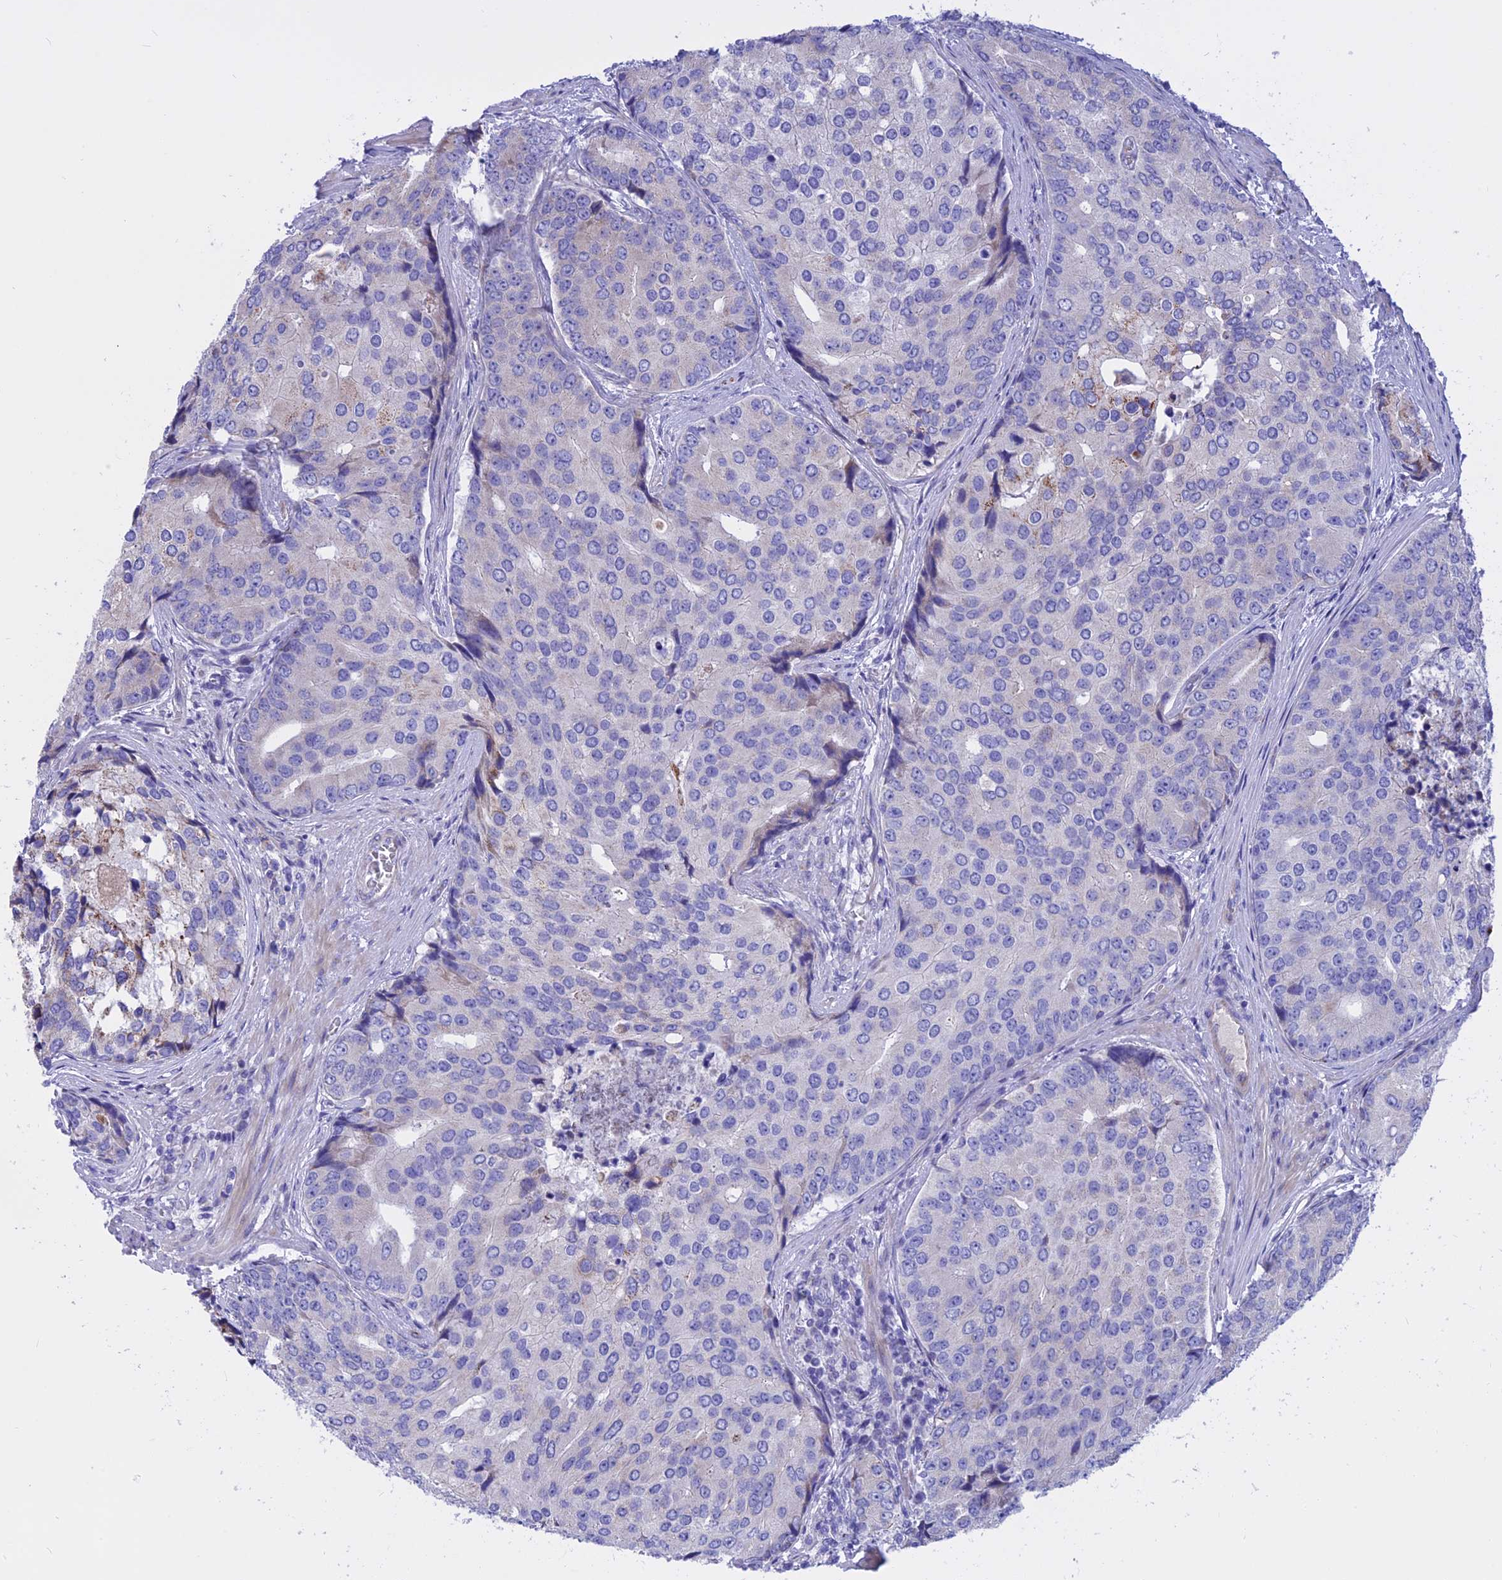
{"staining": {"intensity": "negative", "quantity": "none", "location": "none"}, "tissue": "prostate cancer", "cell_type": "Tumor cells", "image_type": "cancer", "snomed": [{"axis": "morphology", "description": "Adenocarcinoma, High grade"}, {"axis": "topography", "description": "Prostate"}], "caption": "IHC of prostate cancer (adenocarcinoma (high-grade)) shows no expression in tumor cells.", "gene": "TMEM138", "patient": {"sex": "male", "age": 62}}